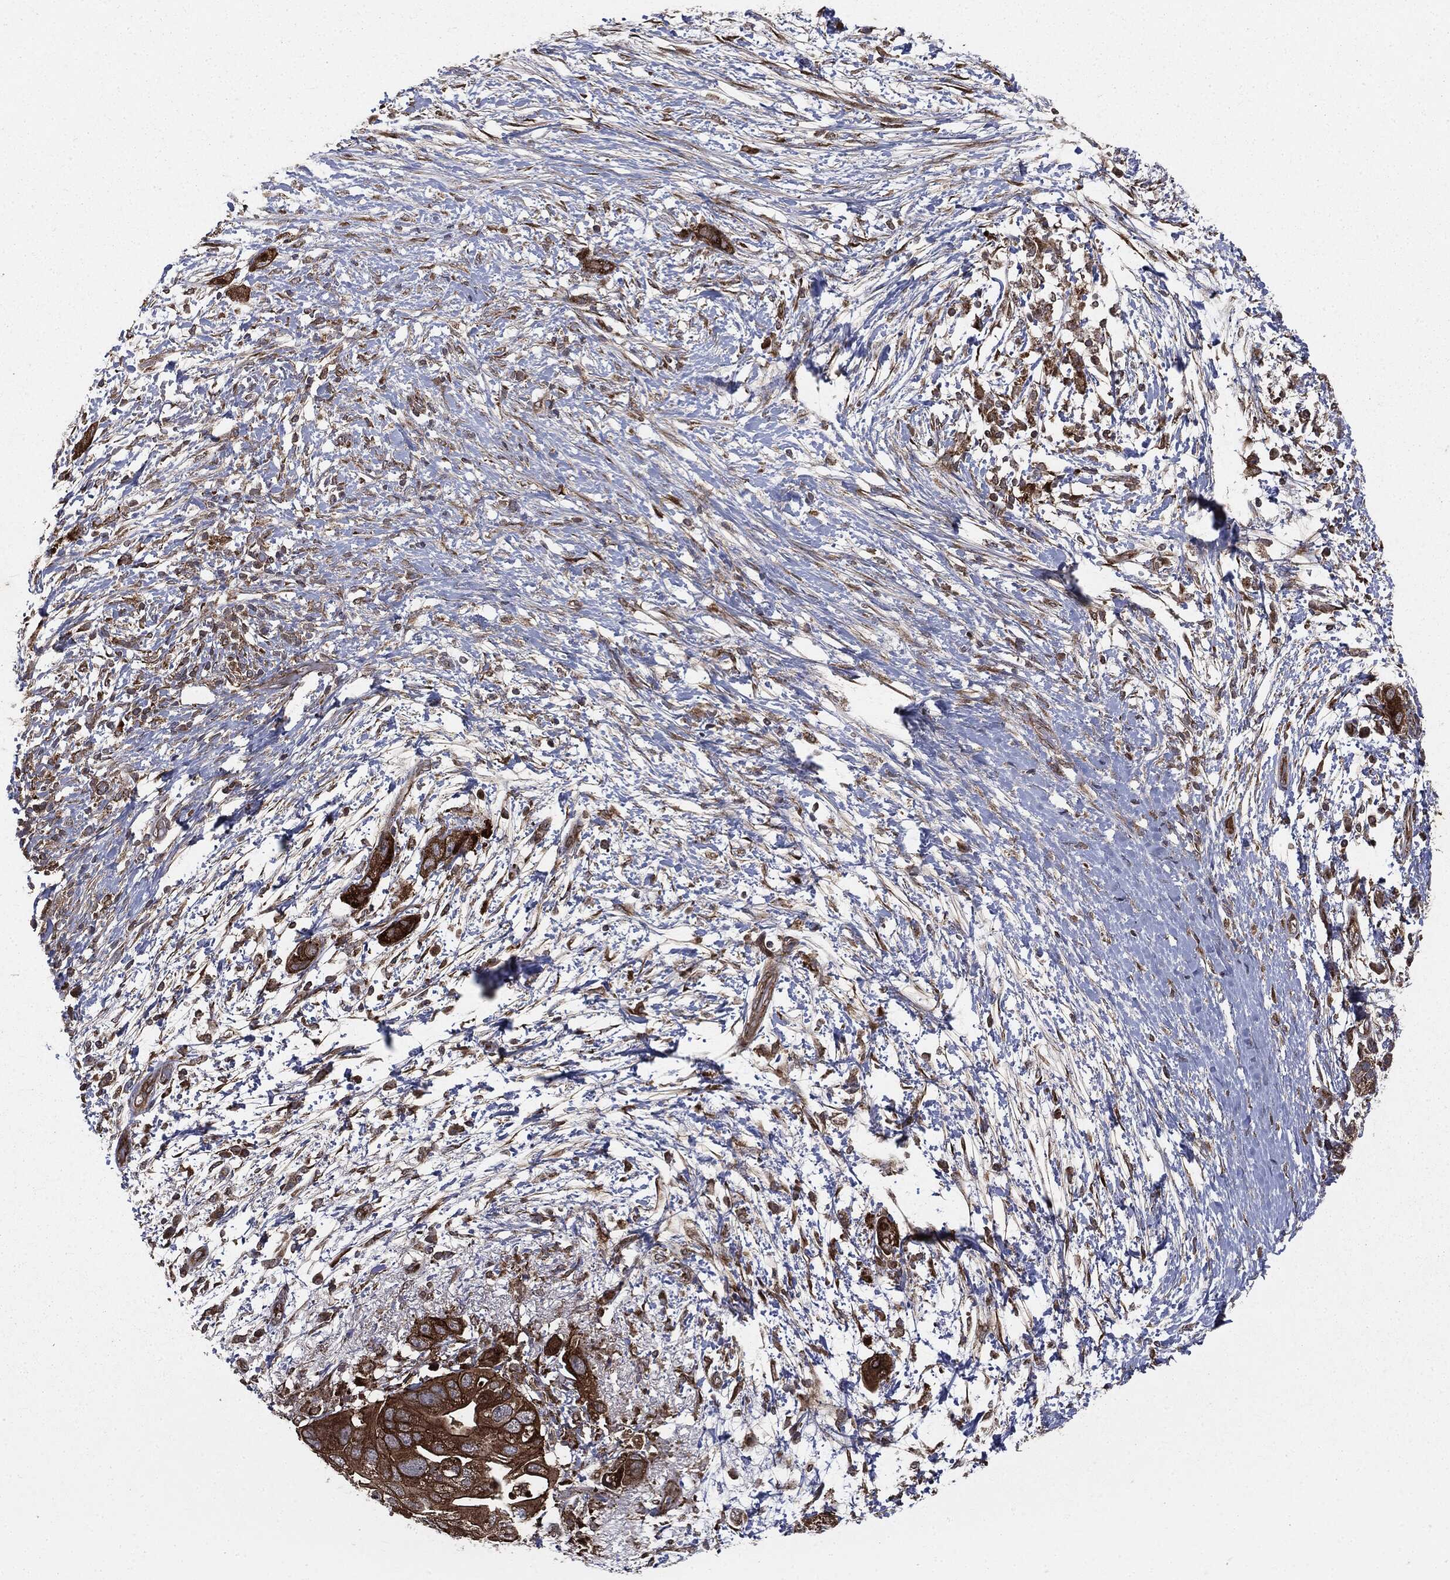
{"staining": {"intensity": "strong", "quantity": ">75%", "location": "cytoplasmic/membranous"}, "tissue": "pancreatic cancer", "cell_type": "Tumor cells", "image_type": "cancer", "snomed": [{"axis": "morphology", "description": "Adenocarcinoma, NOS"}, {"axis": "topography", "description": "Pancreas"}], "caption": "There is high levels of strong cytoplasmic/membranous staining in tumor cells of adenocarcinoma (pancreatic), as demonstrated by immunohistochemical staining (brown color).", "gene": "PLOD3", "patient": {"sex": "female", "age": 72}}